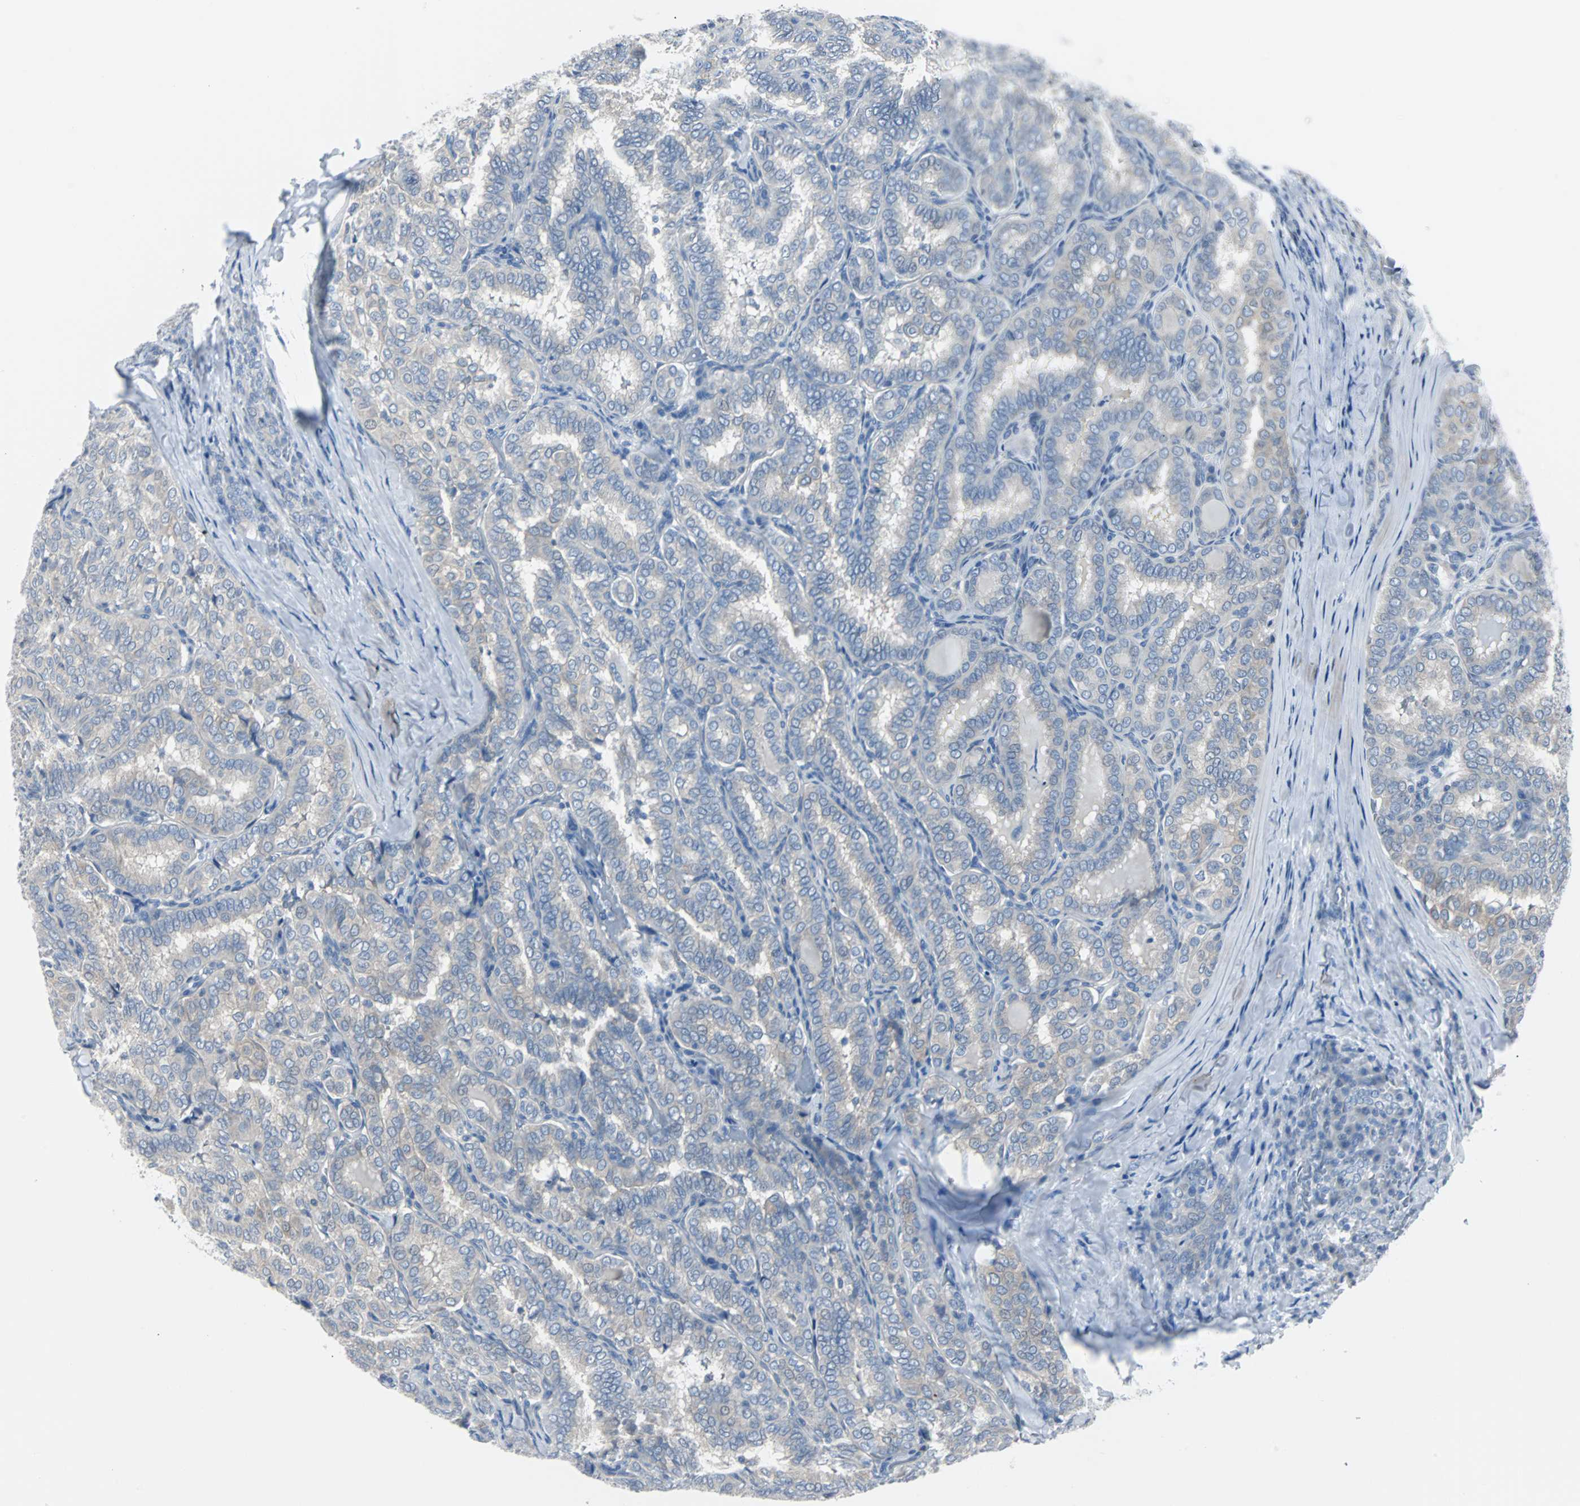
{"staining": {"intensity": "weak", "quantity": "<25%", "location": "cytoplasmic/membranous"}, "tissue": "thyroid cancer", "cell_type": "Tumor cells", "image_type": "cancer", "snomed": [{"axis": "morphology", "description": "Normal tissue, NOS"}, {"axis": "morphology", "description": "Papillary adenocarcinoma, NOS"}, {"axis": "topography", "description": "Thyroid gland"}], "caption": "A high-resolution photomicrograph shows immunohistochemistry staining of thyroid cancer, which exhibits no significant staining in tumor cells.", "gene": "RASA1", "patient": {"sex": "female", "age": 30}}